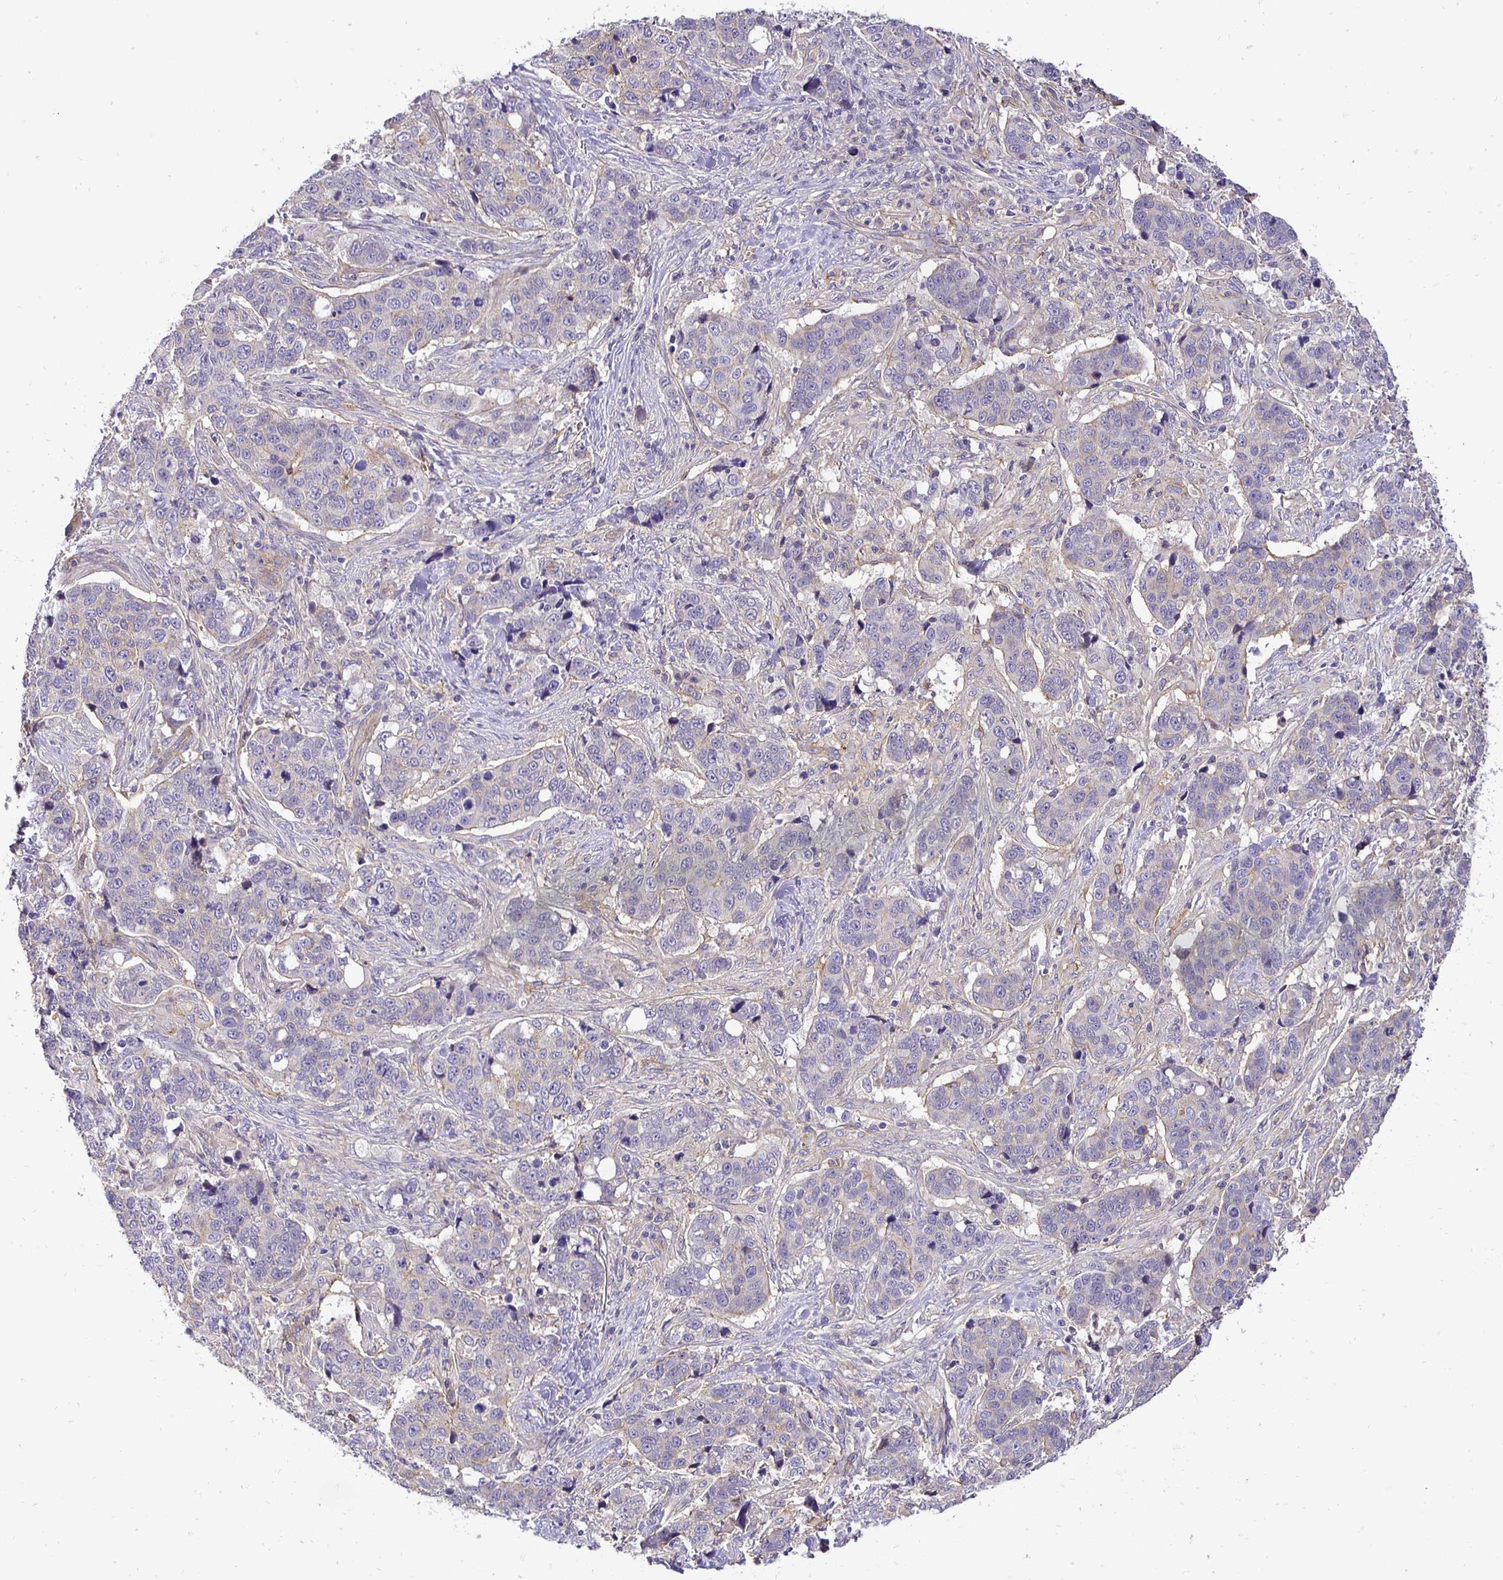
{"staining": {"intensity": "negative", "quantity": "none", "location": "none"}, "tissue": "lung cancer", "cell_type": "Tumor cells", "image_type": "cancer", "snomed": [{"axis": "morphology", "description": "Squamous cell carcinoma, NOS"}, {"axis": "topography", "description": "Lymph node"}, {"axis": "topography", "description": "Lung"}], "caption": "Human lung cancer (squamous cell carcinoma) stained for a protein using immunohistochemistry (IHC) shows no positivity in tumor cells.", "gene": "SLC9A1", "patient": {"sex": "male", "age": 61}}